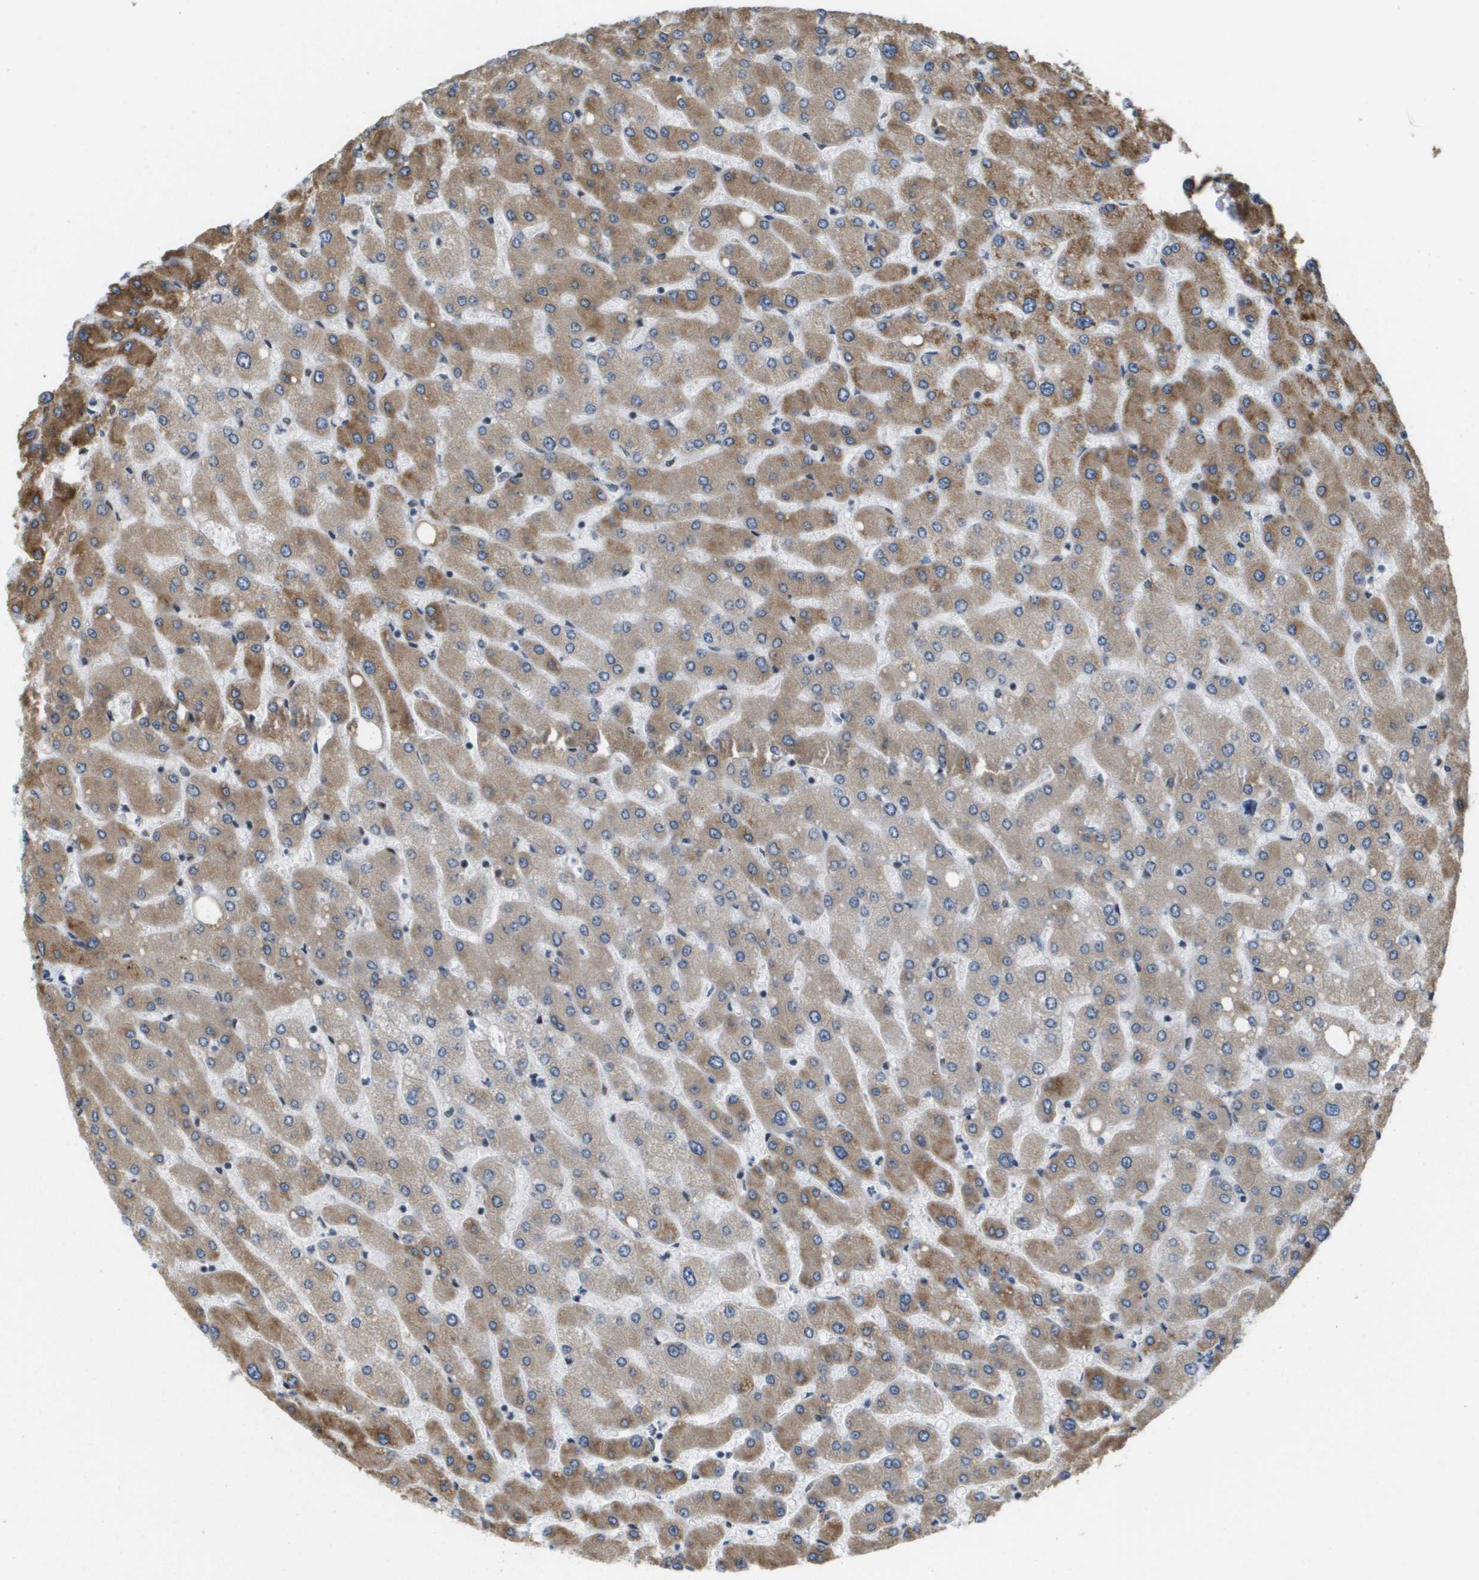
{"staining": {"intensity": "negative", "quantity": "none", "location": "none"}, "tissue": "liver", "cell_type": "Cholangiocytes", "image_type": "normal", "snomed": [{"axis": "morphology", "description": "Normal tissue, NOS"}, {"axis": "topography", "description": "Liver"}], "caption": "This is a image of immunohistochemistry (IHC) staining of benign liver, which shows no staining in cholangiocytes. The staining is performed using DAB brown chromogen with nuclei counter-stained in using hematoxylin.", "gene": "ISY1", "patient": {"sex": "male", "age": 55}}